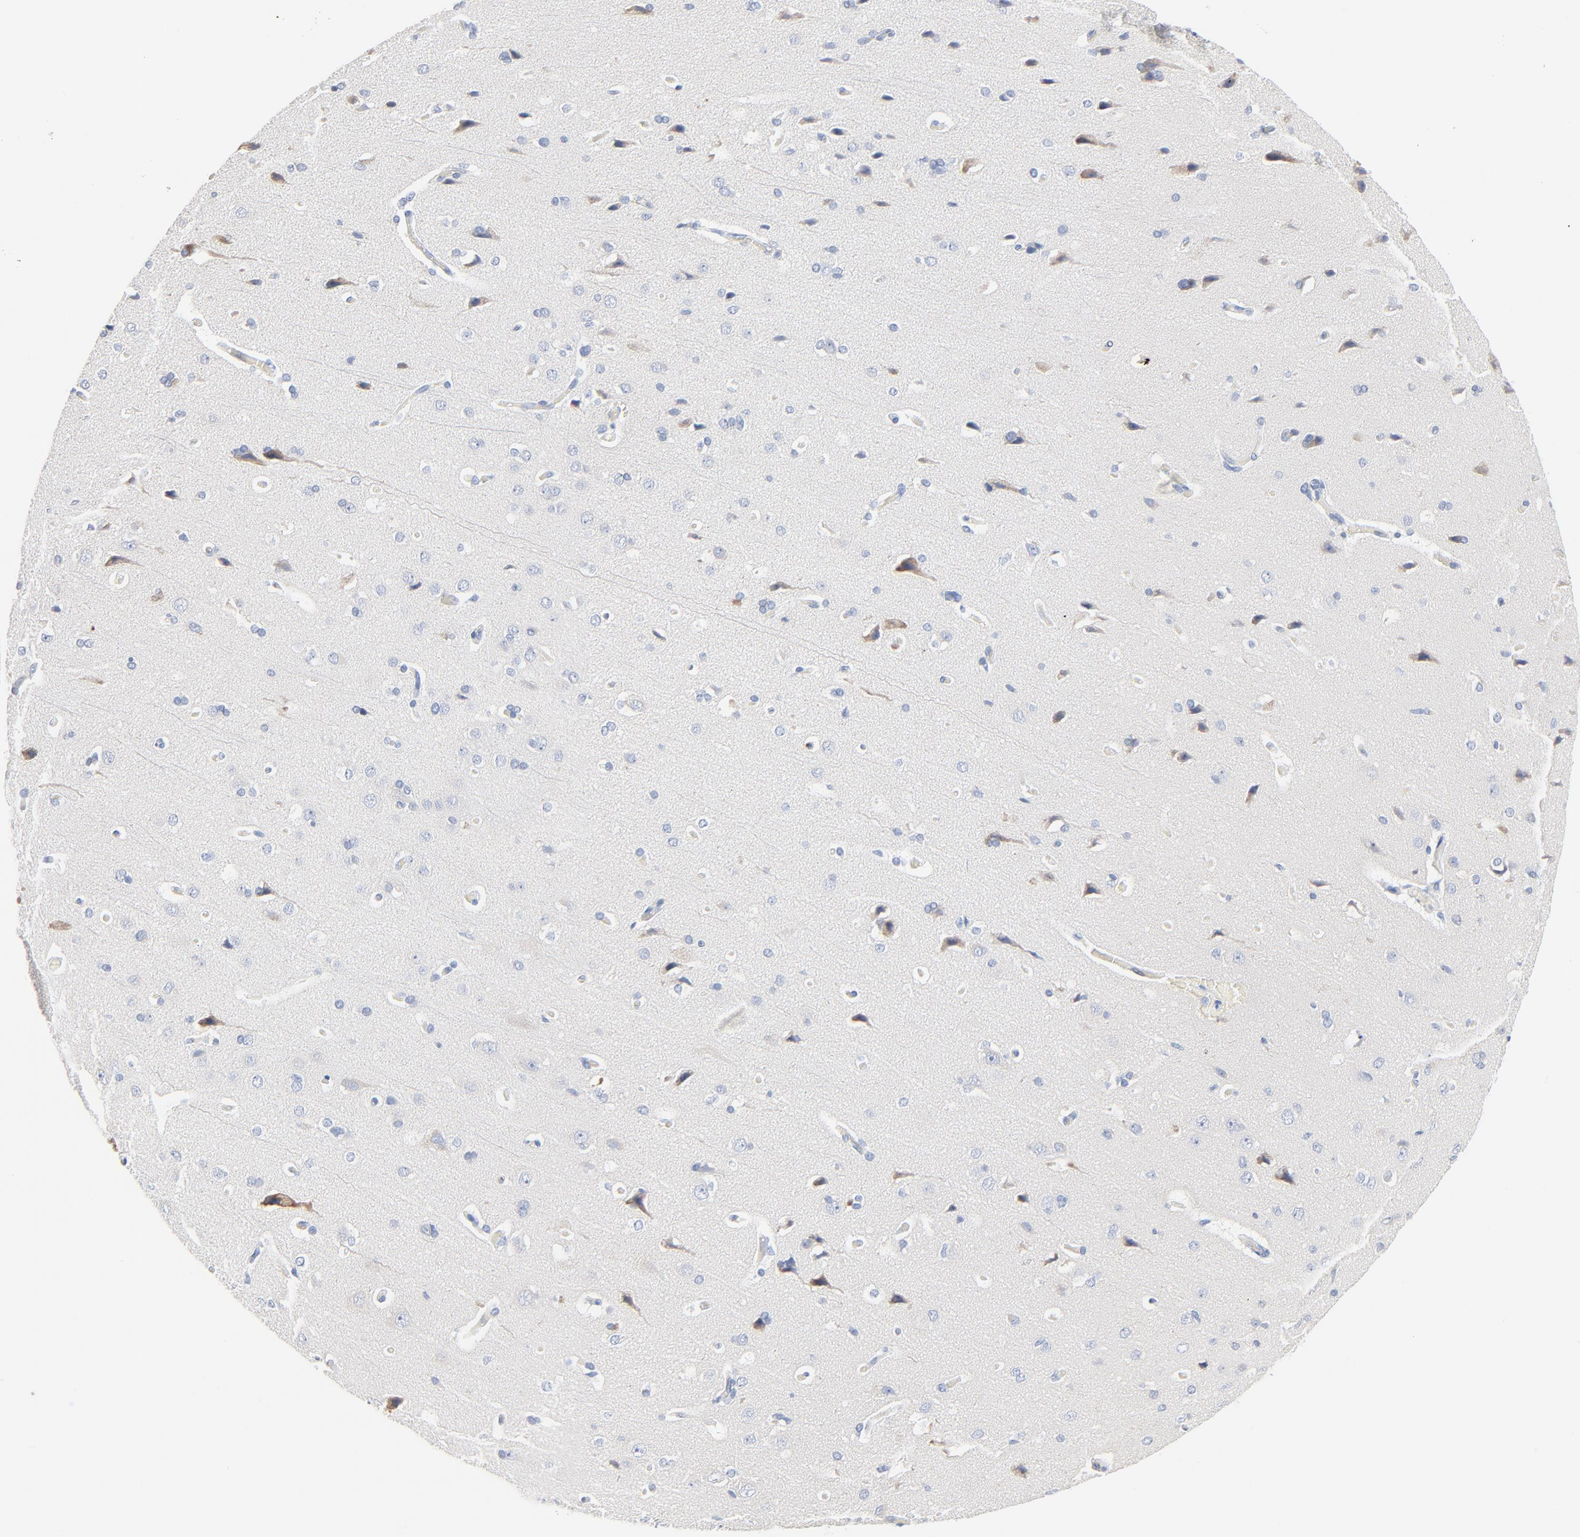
{"staining": {"intensity": "negative", "quantity": "none", "location": "none"}, "tissue": "cerebral cortex", "cell_type": "Endothelial cells", "image_type": "normal", "snomed": [{"axis": "morphology", "description": "Normal tissue, NOS"}, {"axis": "topography", "description": "Cerebral cortex"}], "caption": "Protein analysis of unremarkable cerebral cortex reveals no significant positivity in endothelial cells. Brightfield microscopy of IHC stained with DAB (3,3'-diaminobenzidine) (brown) and hematoxylin (blue), captured at high magnification.", "gene": "GZMB", "patient": {"sex": "male", "age": 62}}